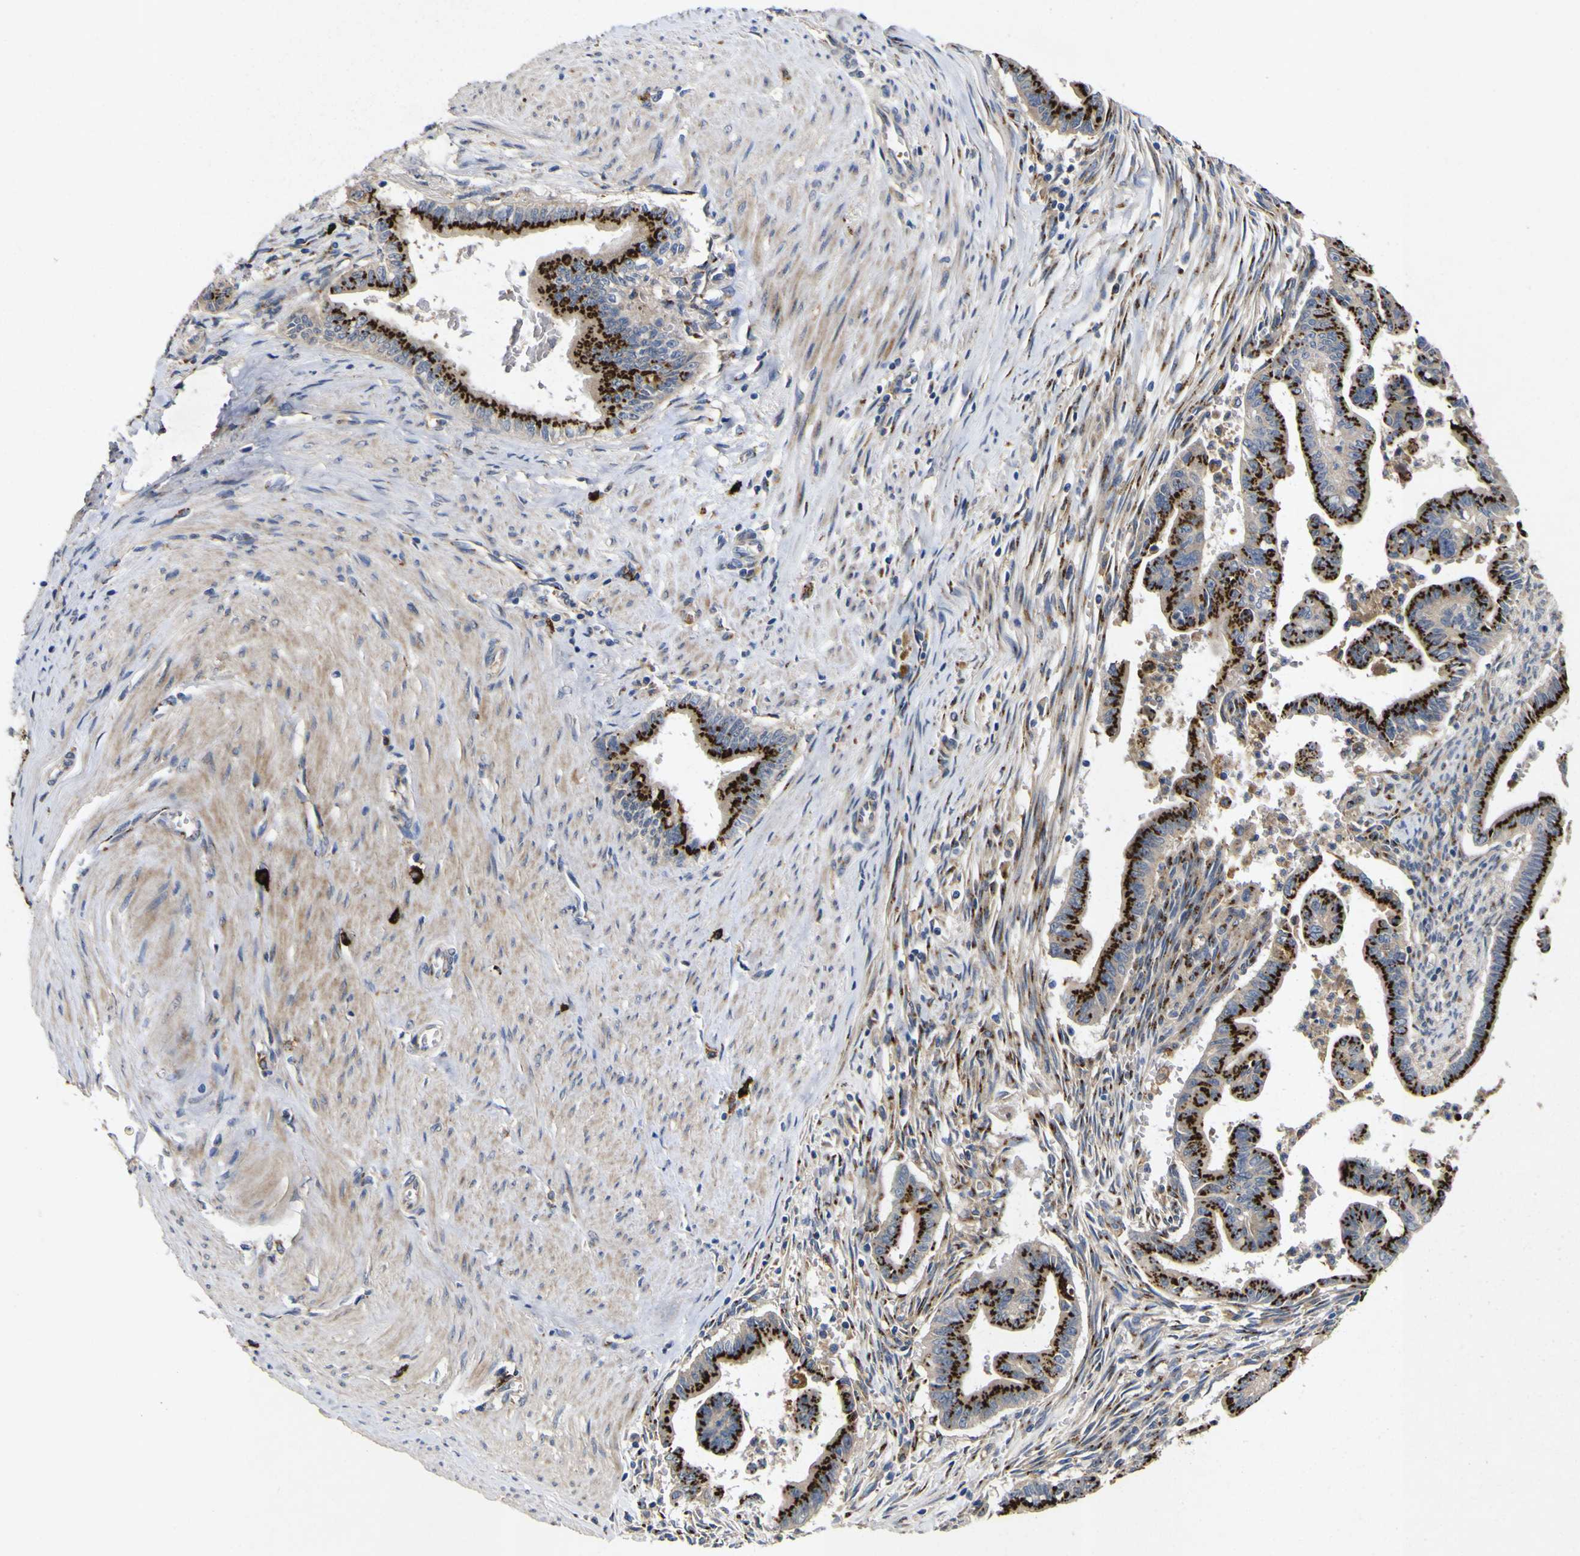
{"staining": {"intensity": "strong", "quantity": ">75%", "location": "cytoplasmic/membranous"}, "tissue": "pancreatic cancer", "cell_type": "Tumor cells", "image_type": "cancer", "snomed": [{"axis": "morphology", "description": "Adenocarcinoma, NOS"}, {"axis": "topography", "description": "Pancreas"}], "caption": "Immunohistochemical staining of pancreatic cancer (adenocarcinoma) displays high levels of strong cytoplasmic/membranous expression in approximately >75% of tumor cells. The staining is performed using DAB brown chromogen to label protein expression. The nuclei are counter-stained blue using hematoxylin.", "gene": "COA1", "patient": {"sex": "male", "age": 70}}